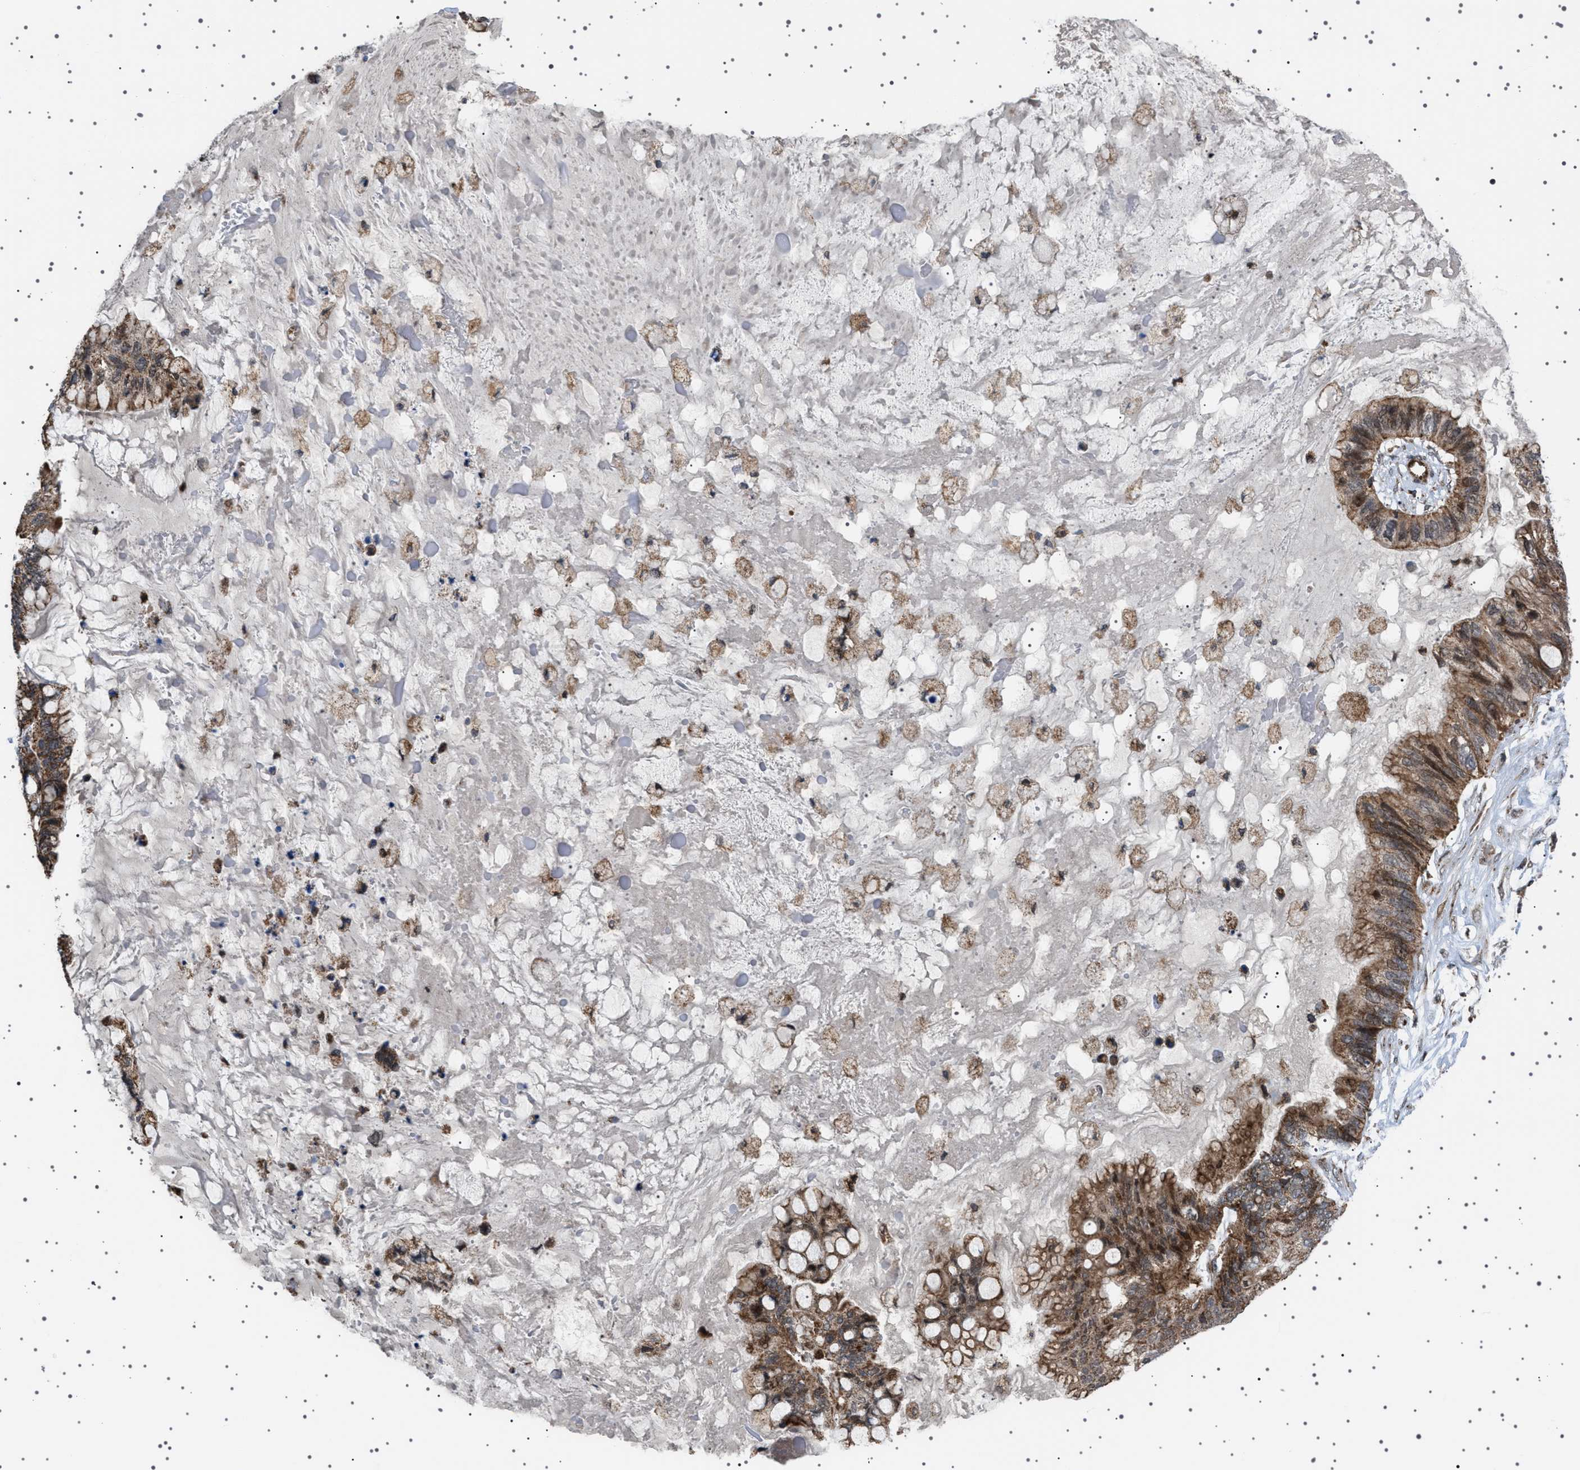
{"staining": {"intensity": "moderate", "quantity": ">75%", "location": "cytoplasmic/membranous,nuclear"}, "tissue": "ovarian cancer", "cell_type": "Tumor cells", "image_type": "cancer", "snomed": [{"axis": "morphology", "description": "Cystadenocarcinoma, mucinous, NOS"}, {"axis": "topography", "description": "Ovary"}], "caption": "Immunohistochemical staining of human ovarian cancer shows moderate cytoplasmic/membranous and nuclear protein staining in approximately >75% of tumor cells.", "gene": "MELK", "patient": {"sex": "female", "age": 80}}